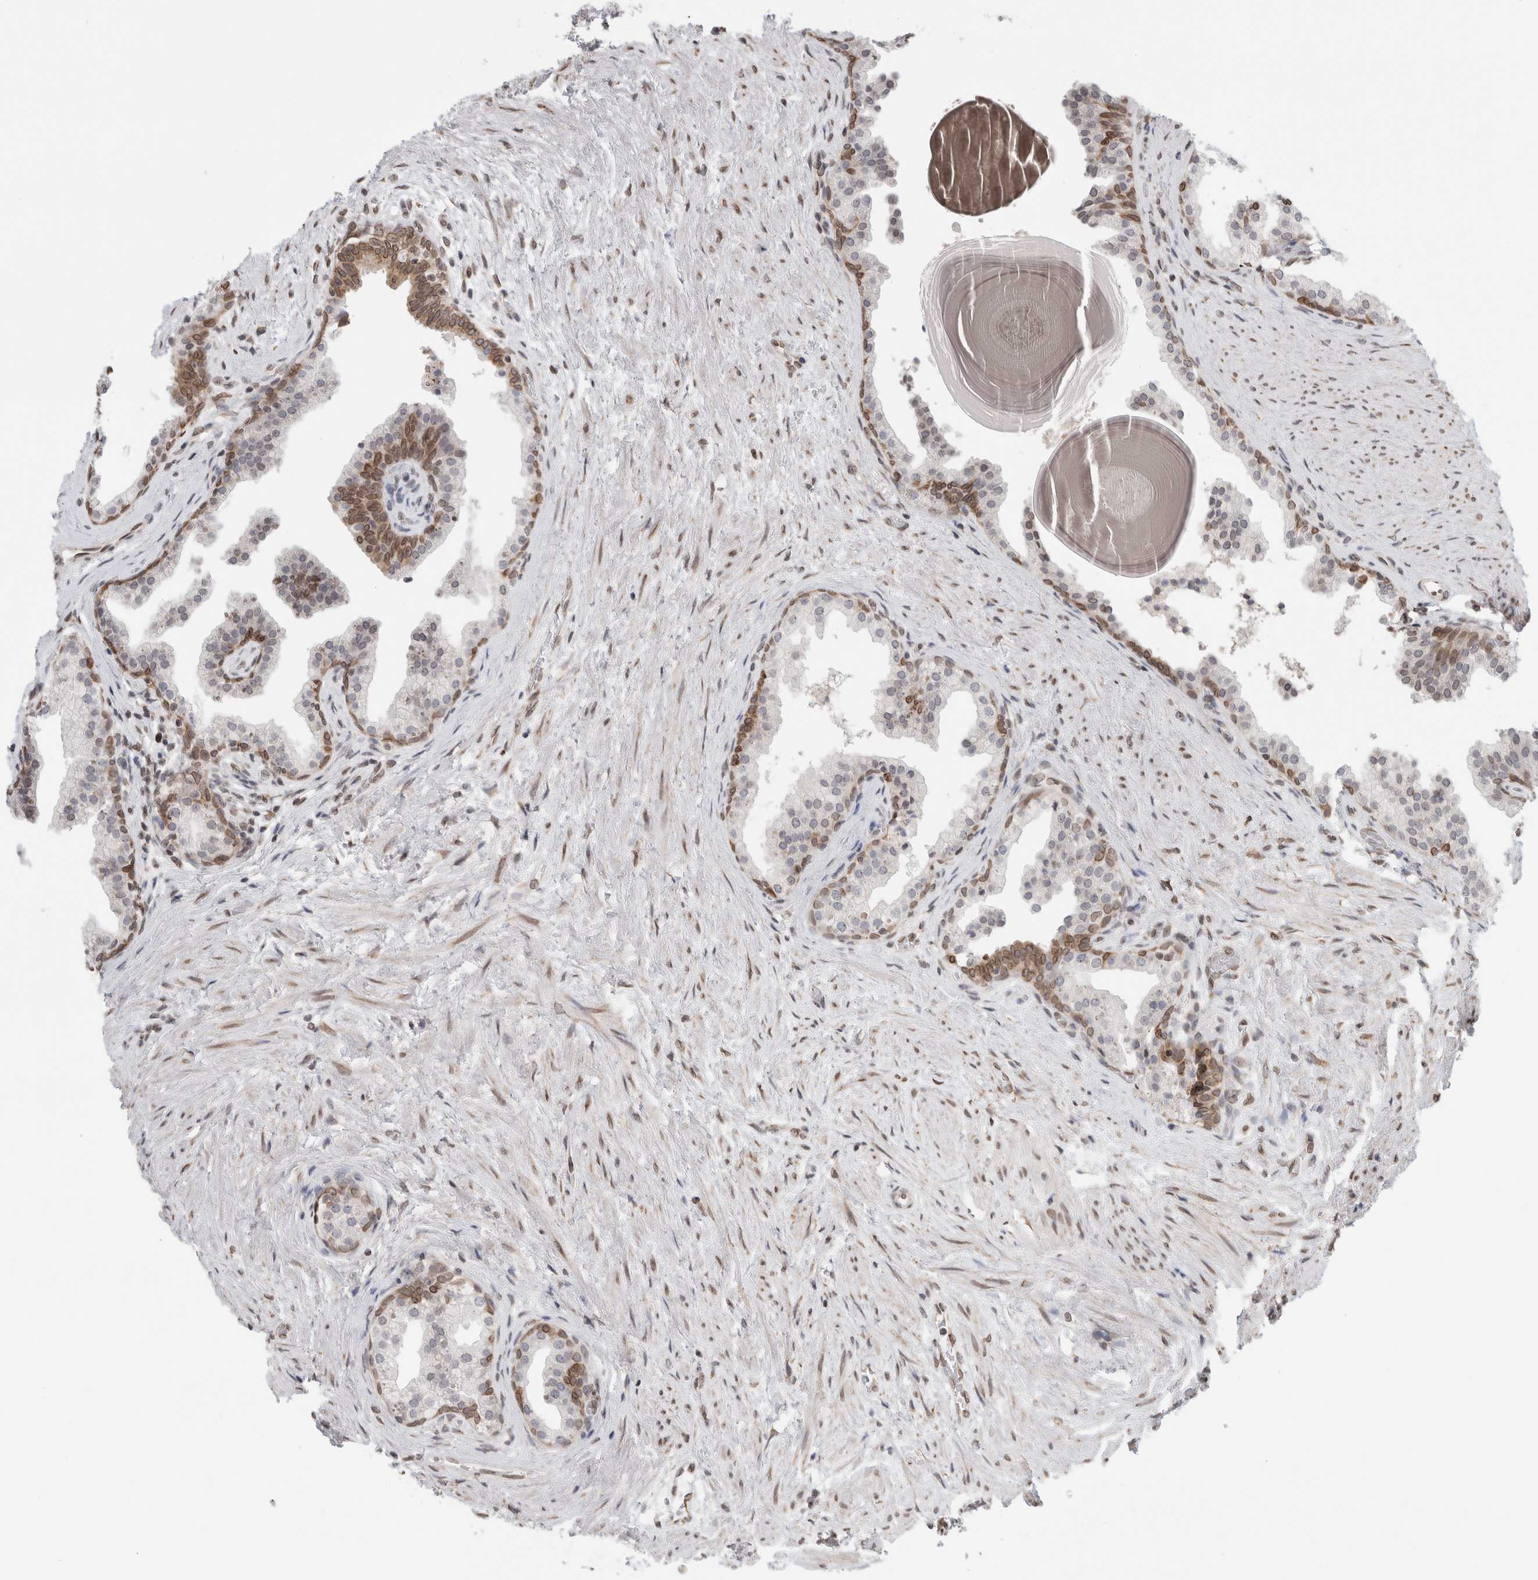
{"staining": {"intensity": "moderate", "quantity": "25%-75%", "location": "cytoplasmic/membranous,nuclear"}, "tissue": "prostate", "cell_type": "Glandular cells", "image_type": "normal", "snomed": [{"axis": "morphology", "description": "Normal tissue, NOS"}, {"axis": "topography", "description": "Prostate"}], "caption": "DAB immunohistochemical staining of normal prostate reveals moderate cytoplasmic/membranous,nuclear protein expression in approximately 25%-75% of glandular cells. (DAB = brown stain, brightfield microscopy at high magnification).", "gene": "RBMX2", "patient": {"sex": "male", "age": 48}}